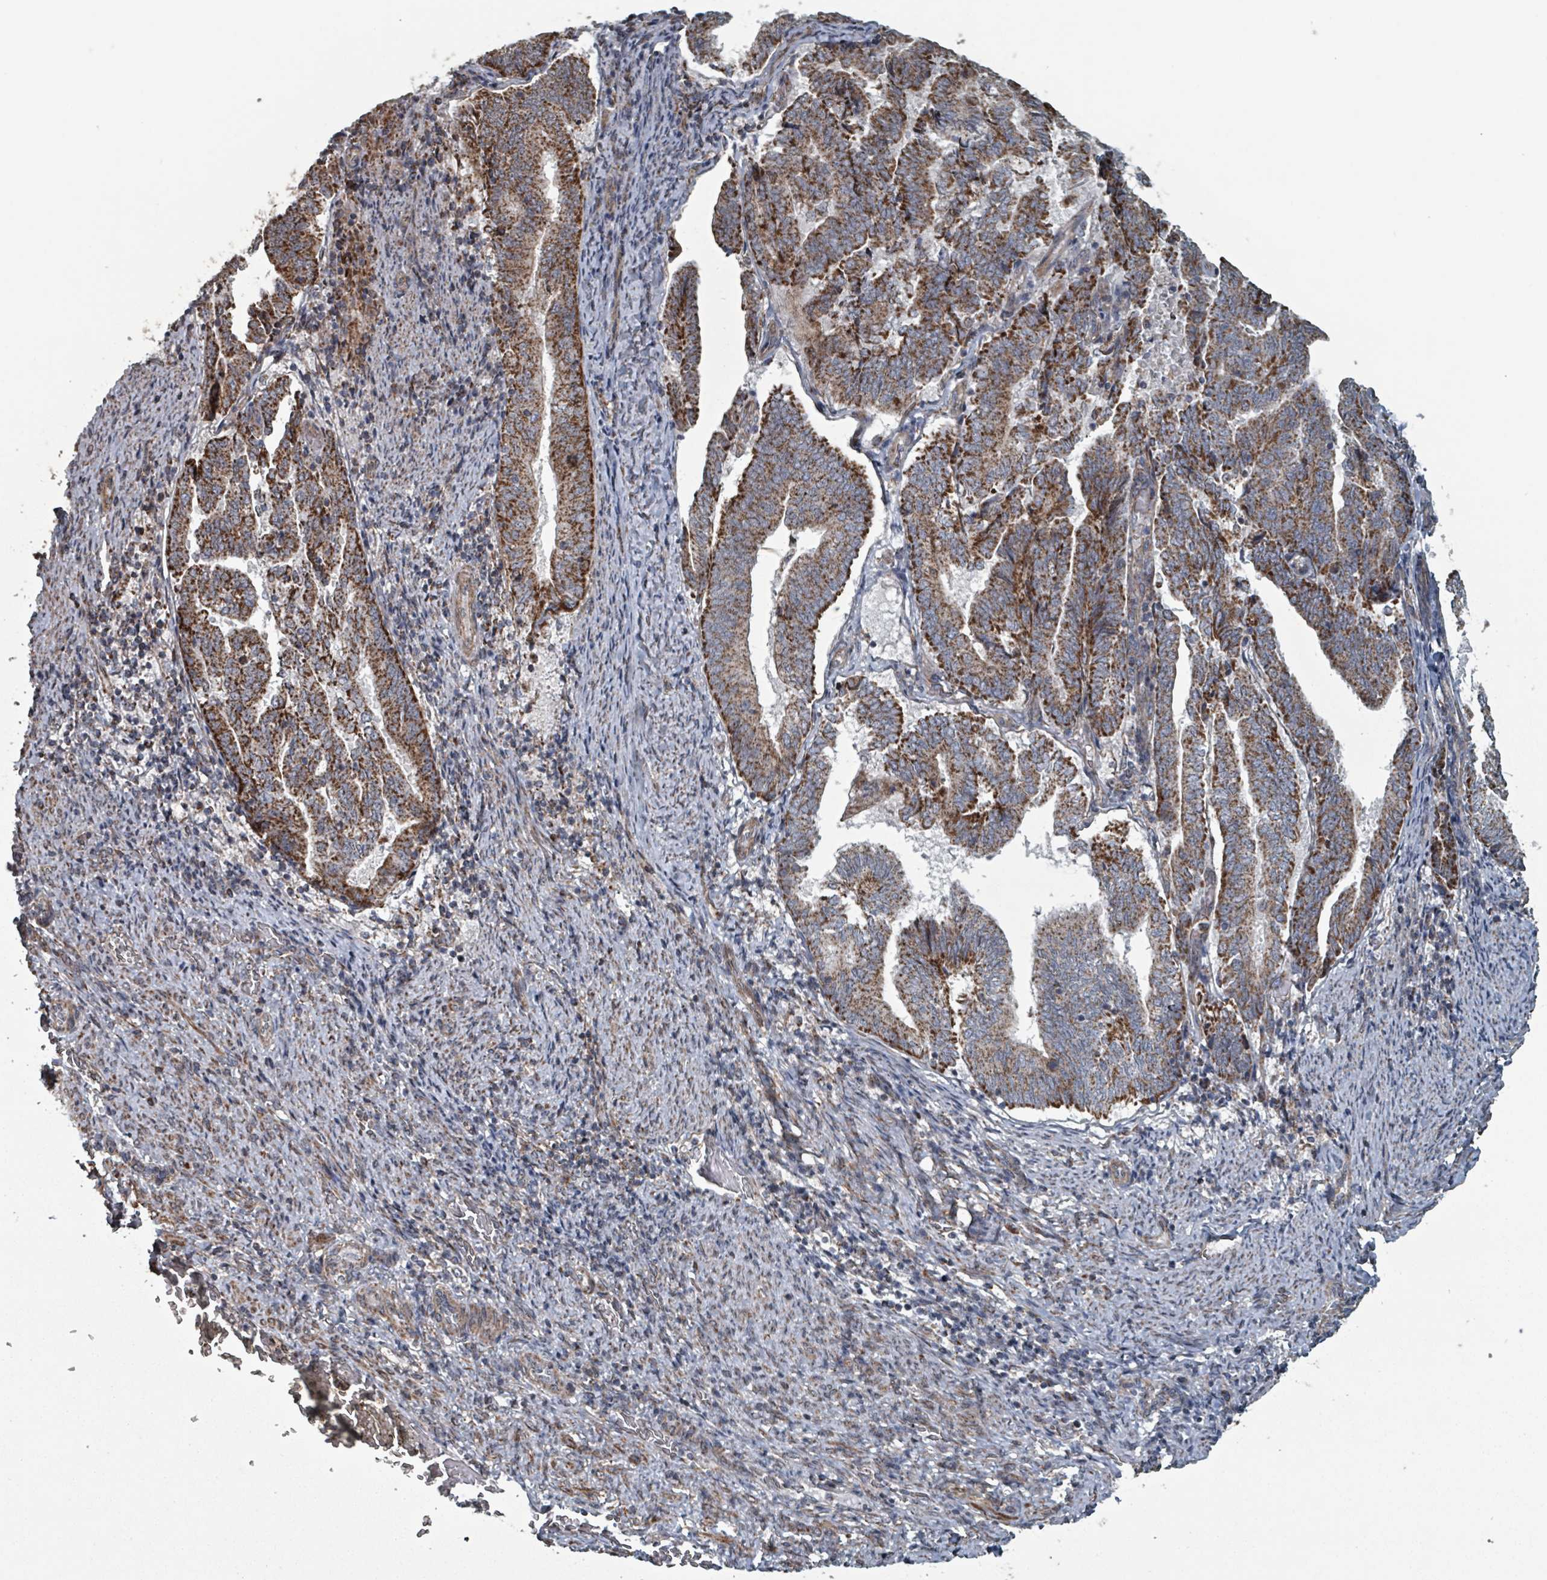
{"staining": {"intensity": "strong", "quantity": ">75%", "location": "cytoplasmic/membranous"}, "tissue": "endometrial cancer", "cell_type": "Tumor cells", "image_type": "cancer", "snomed": [{"axis": "morphology", "description": "Adenocarcinoma, NOS"}, {"axis": "topography", "description": "Endometrium"}], "caption": "Endometrial cancer (adenocarcinoma) tissue reveals strong cytoplasmic/membranous expression in approximately >75% of tumor cells", "gene": "MRPL4", "patient": {"sex": "female", "age": 80}}